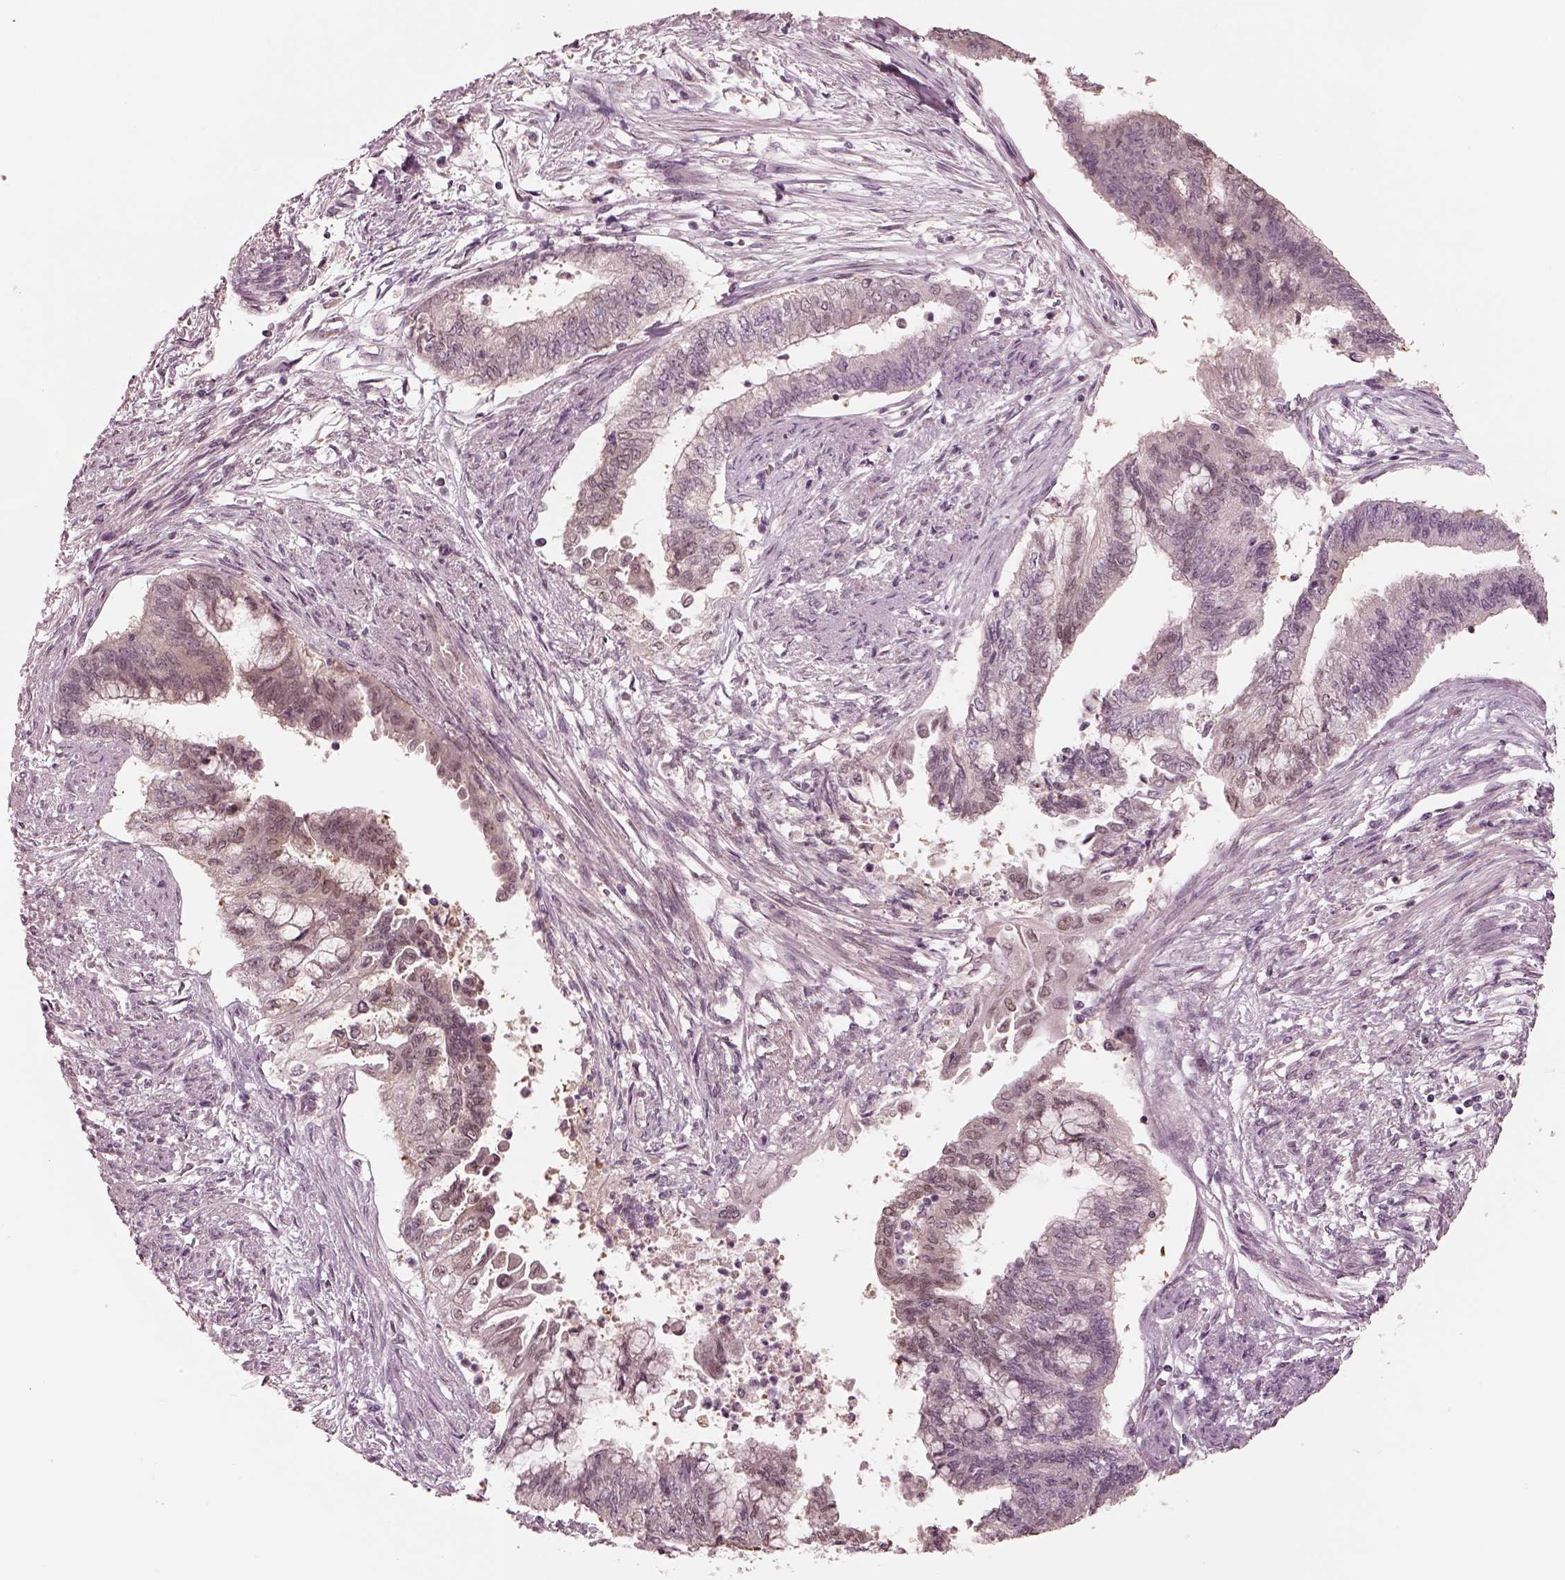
{"staining": {"intensity": "negative", "quantity": "none", "location": "none"}, "tissue": "endometrial cancer", "cell_type": "Tumor cells", "image_type": "cancer", "snomed": [{"axis": "morphology", "description": "Adenocarcinoma, NOS"}, {"axis": "topography", "description": "Endometrium"}], "caption": "A high-resolution photomicrograph shows immunohistochemistry staining of endometrial cancer (adenocarcinoma), which exhibits no significant staining in tumor cells.", "gene": "IQCG", "patient": {"sex": "female", "age": 65}}